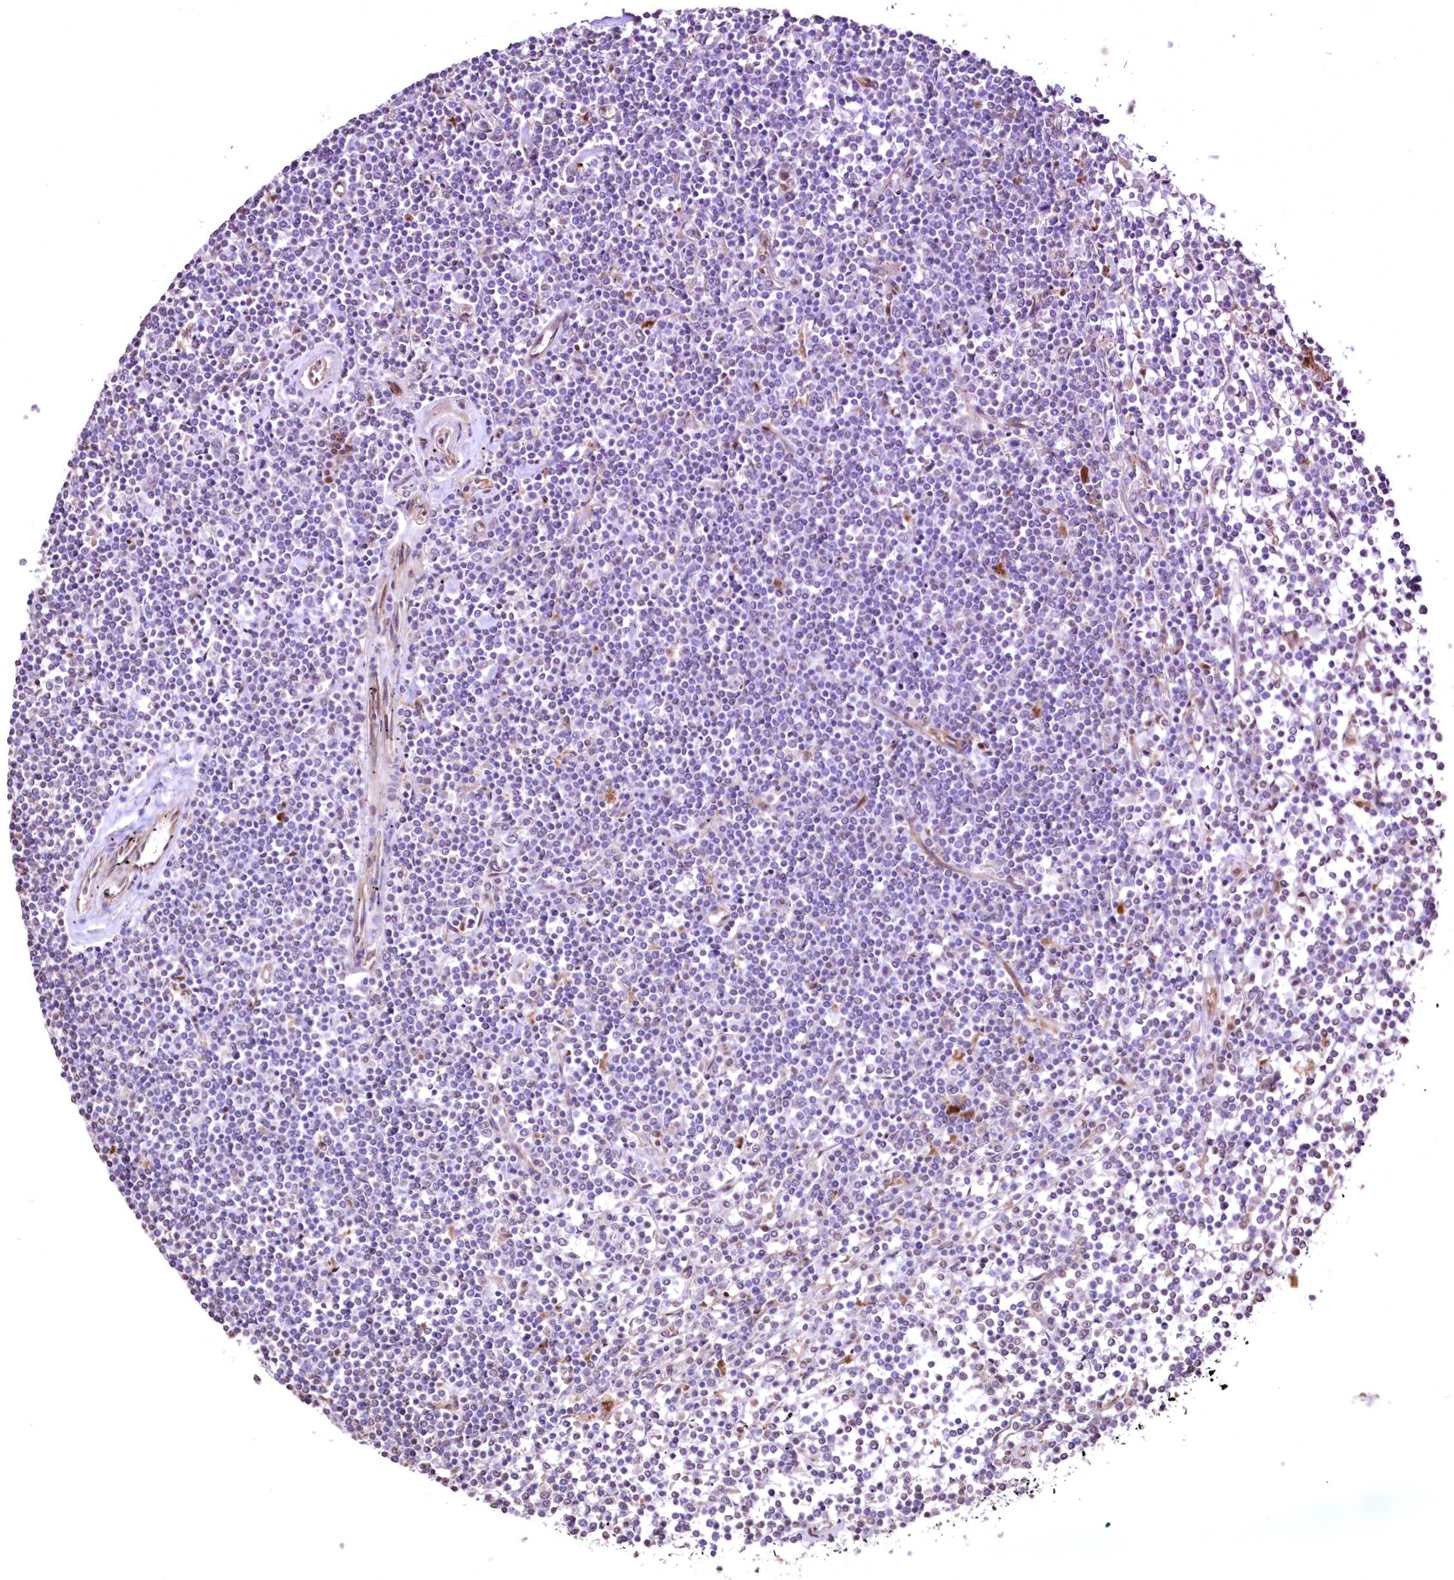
{"staining": {"intensity": "negative", "quantity": "none", "location": "none"}, "tissue": "lymphoma", "cell_type": "Tumor cells", "image_type": "cancer", "snomed": [{"axis": "morphology", "description": "Malignant lymphoma, non-Hodgkin's type, Low grade"}, {"axis": "topography", "description": "Spleen"}], "caption": "The immunohistochemistry (IHC) image has no significant positivity in tumor cells of malignant lymphoma, non-Hodgkin's type (low-grade) tissue.", "gene": "FCHO2", "patient": {"sex": "female", "age": 19}}